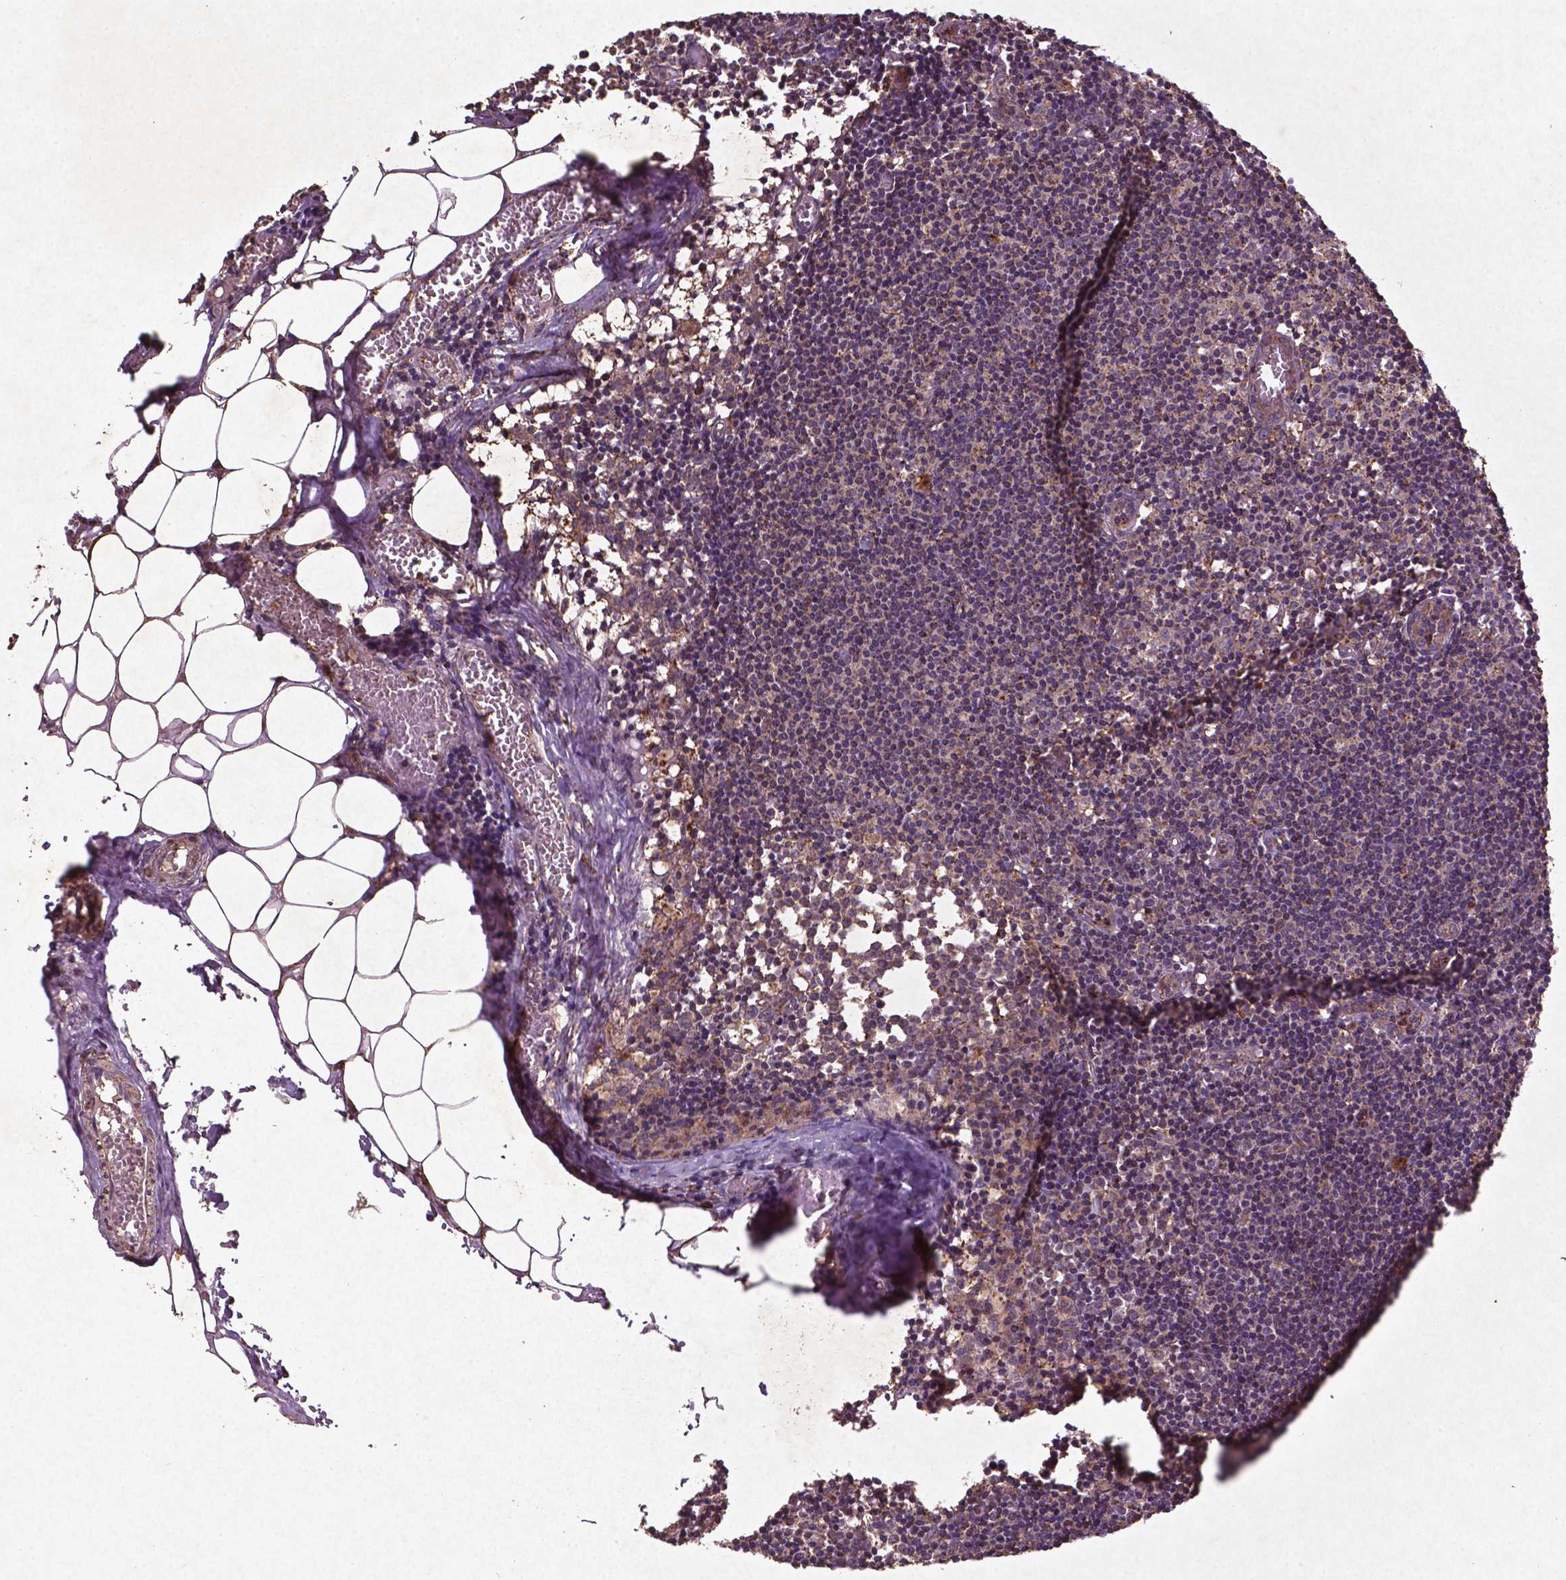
{"staining": {"intensity": "negative", "quantity": "none", "location": "none"}, "tissue": "lymph node", "cell_type": "Germinal center cells", "image_type": "normal", "snomed": [{"axis": "morphology", "description": "Normal tissue, NOS"}, {"axis": "topography", "description": "Lymph node"}], "caption": "Normal lymph node was stained to show a protein in brown. There is no significant staining in germinal center cells. (Brightfield microscopy of DAB (3,3'-diaminobenzidine) immunohistochemistry (IHC) at high magnification).", "gene": "MTOR", "patient": {"sex": "female", "age": 52}}